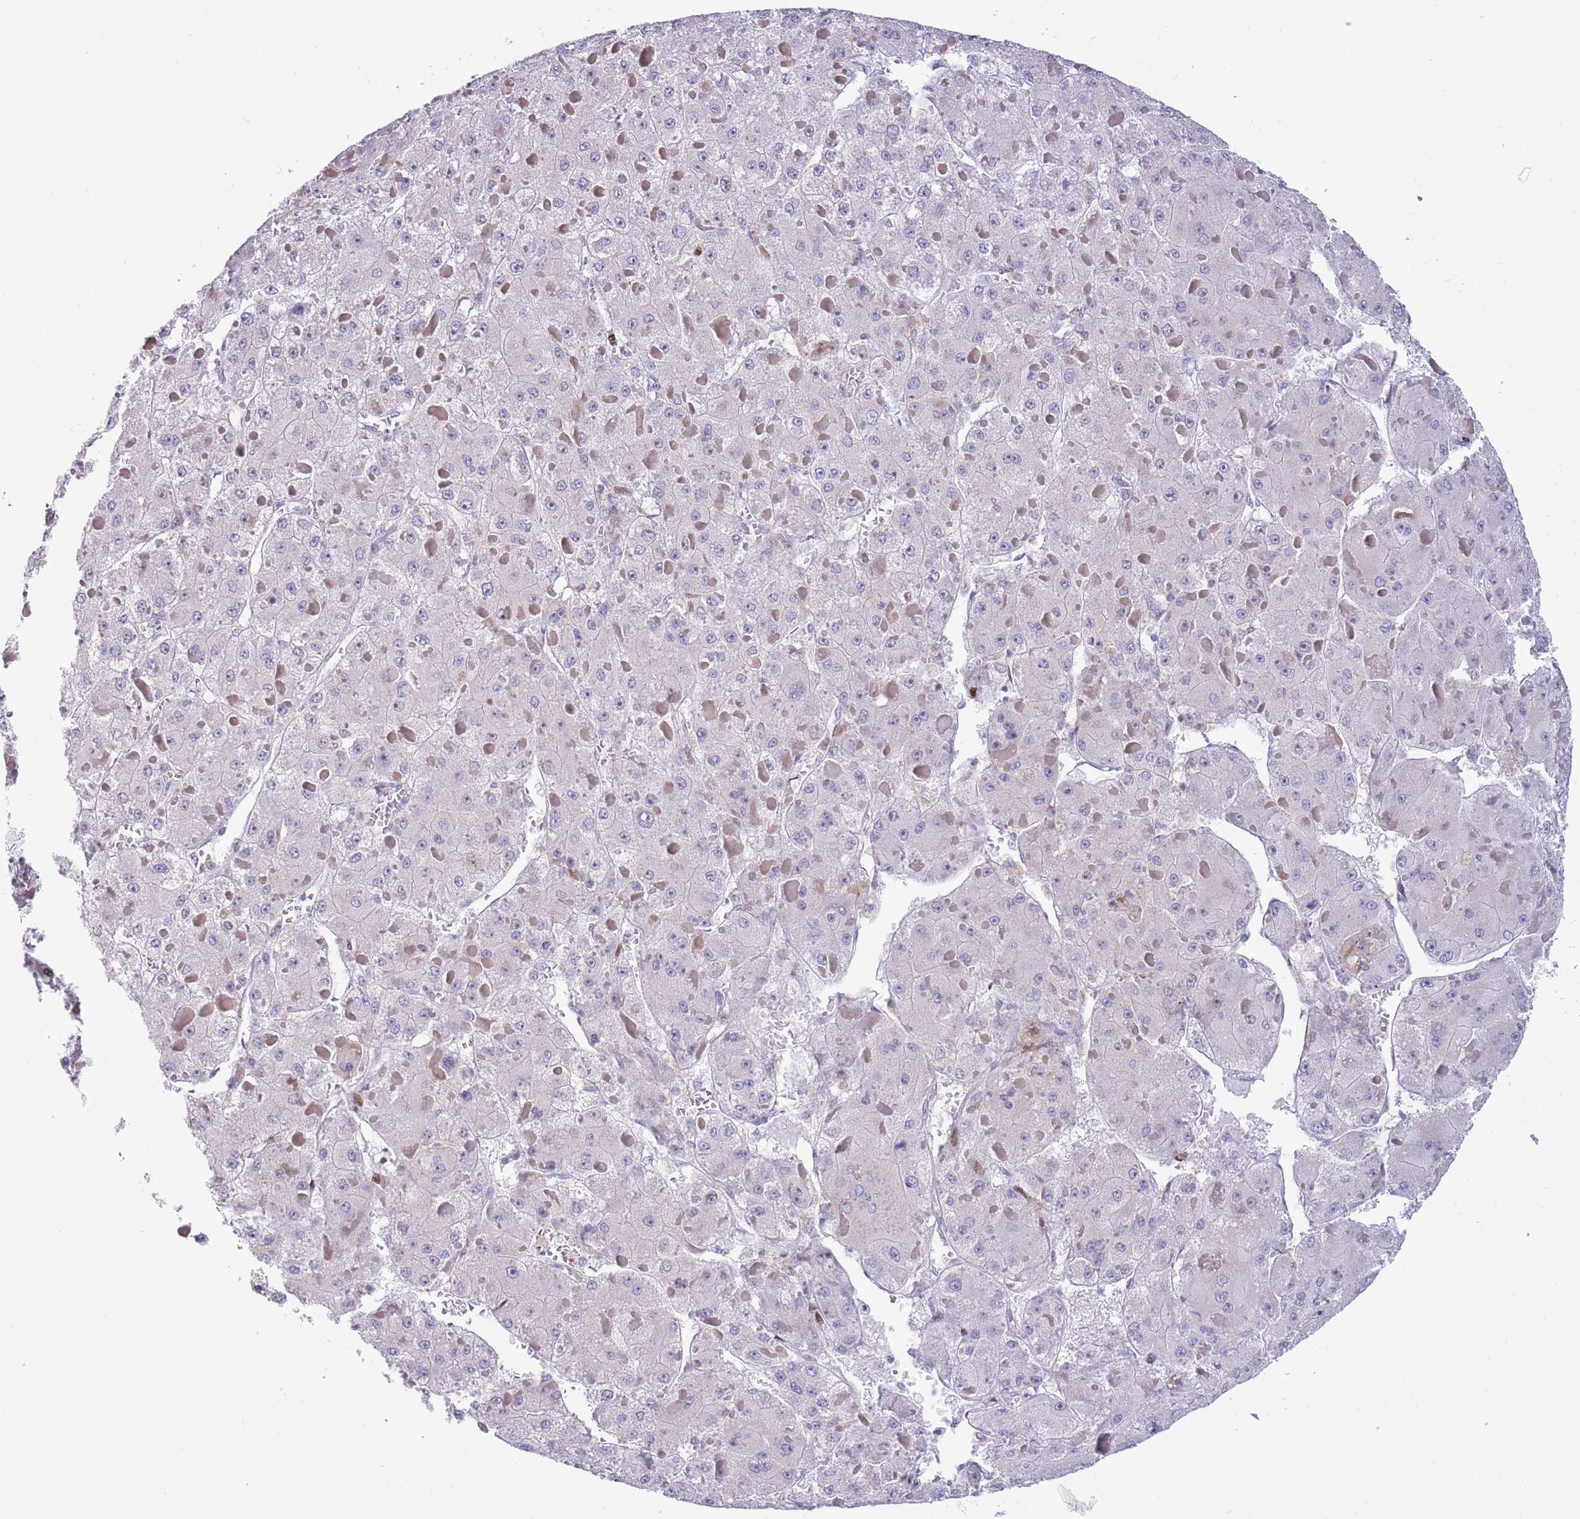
{"staining": {"intensity": "negative", "quantity": "none", "location": "none"}, "tissue": "liver cancer", "cell_type": "Tumor cells", "image_type": "cancer", "snomed": [{"axis": "morphology", "description": "Carcinoma, Hepatocellular, NOS"}, {"axis": "topography", "description": "Liver"}], "caption": "Immunohistochemical staining of human hepatocellular carcinoma (liver) reveals no significant positivity in tumor cells.", "gene": "ANO8", "patient": {"sex": "female", "age": 73}}